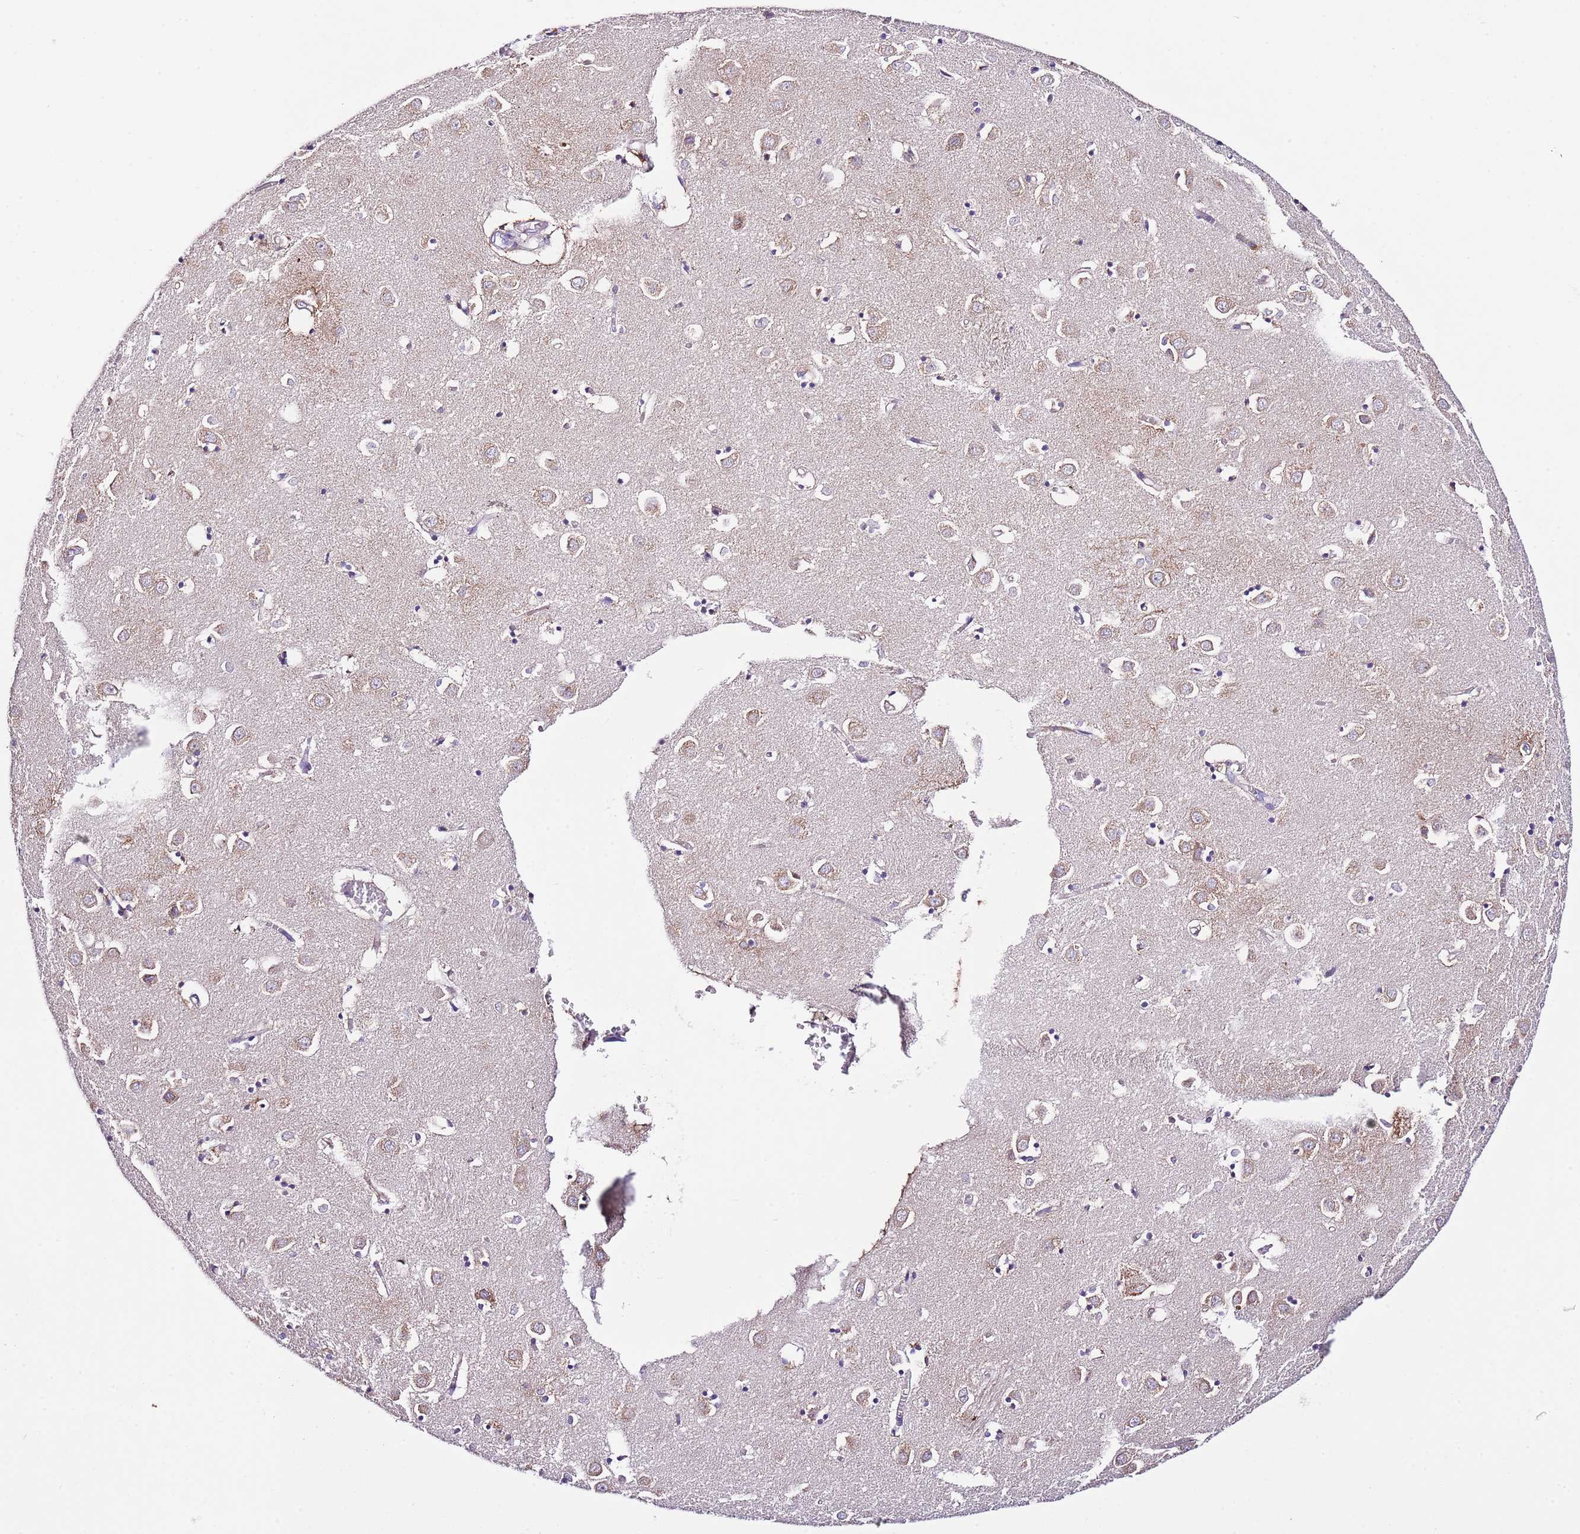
{"staining": {"intensity": "strong", "quantity": "<25%", "location": "cytoplasmic/membranous"}, "tissue": "caudate", "cell_type": "Glial cells", "image_type": "normal", "snomed": [{"axis": "morphology", "description": "Normal tissue, NOS"}, {"axis": "topography", "description": "Lateral ventricle wall"}], "caption": "A photomicrograph of human caudate stained for a protein displays strong cytoplasmic/membranous brown staining in glial cells. Immunohistochemistry (ihc) stains the protein of interest in brown and the nuclei are stained blue.", "gene": "RPS10", "patient": {"sex": "male", "age": 70}}